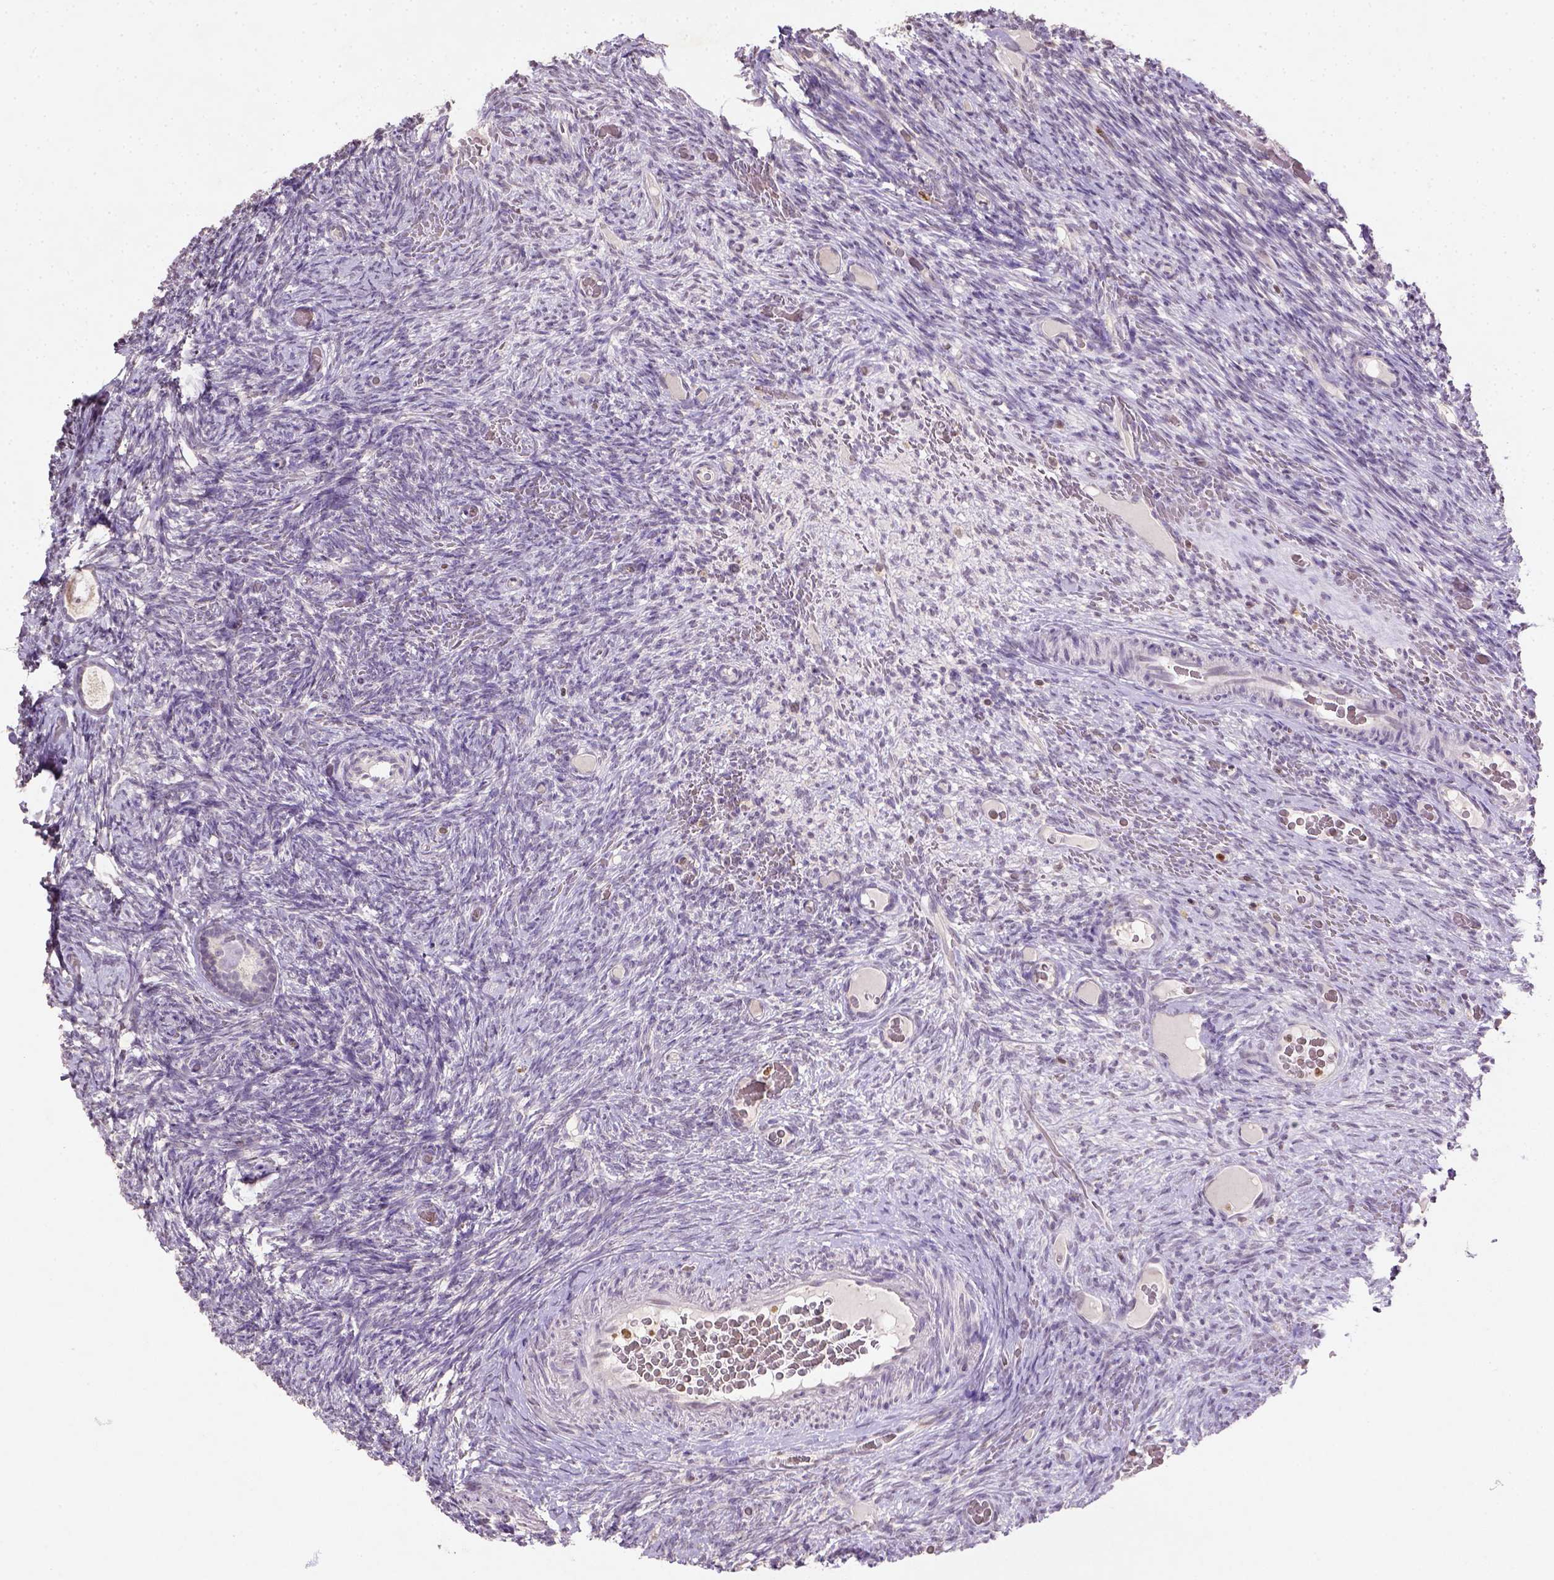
{"staining": {"intensity": "negative", "quantity": "none", "location": "none"}, "tissue": "ovary", "cell_type": "Follicle cells", "image_type": "normal", "snomed": [{"axis": "morphology", "description": "Normal tissue, NOS"}, {"axis": "topography", "description": "Ovary"}], "caption": "DAB immunohistochemical staining of normal human ovary reveals no significant staining in follicle cells.", "gene": "NUDT3", "patient": {"sex": "female", "age": 34}}